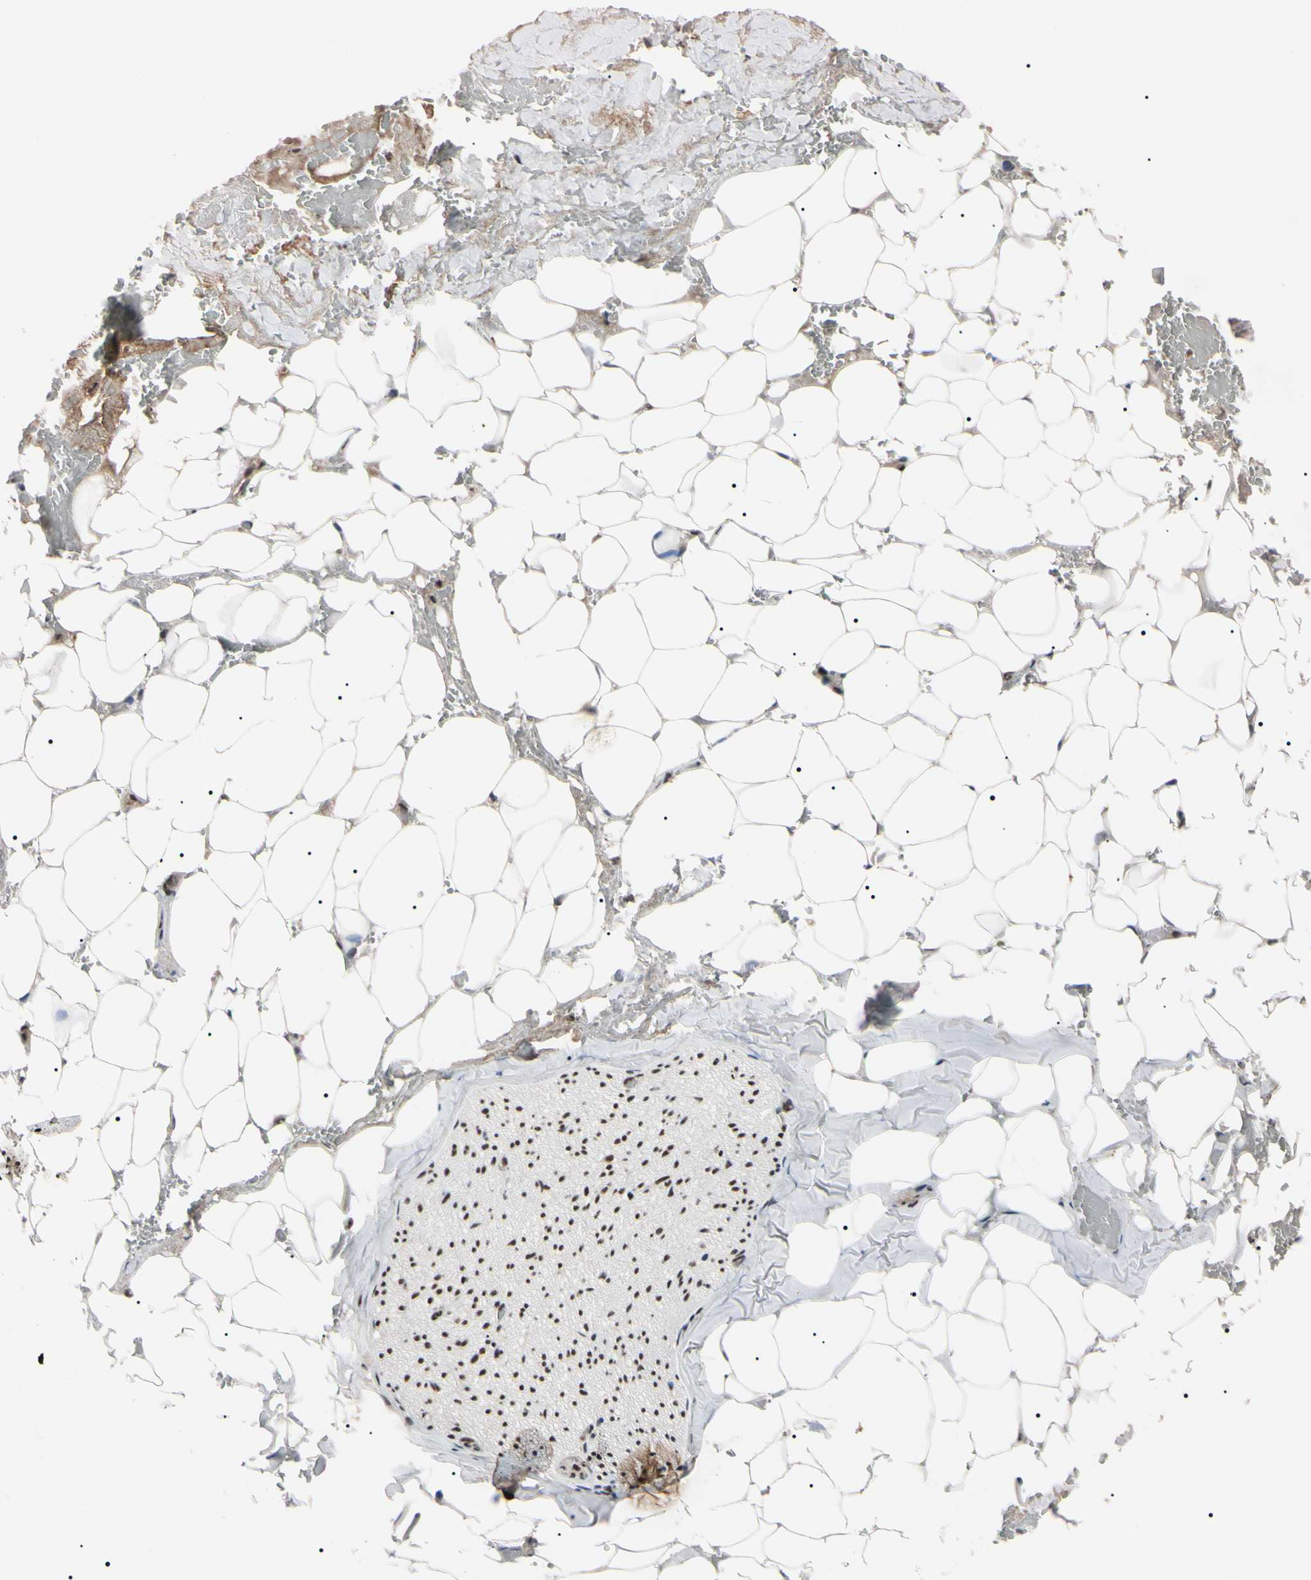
{"staining": {"intensity": "moderate", "quantity": "<25%", "location": "cytoplasmic/membranous,nuclear"}, "tissue": "adipose tissue", "cell_type": "Adipocytes", "image_type": "normal", "snomed": [{"axis": "morphology", "description": "Normal tissue, NOS"}, {"axis": "topography", "description": "Peripheral nerve tissue"}], "caption": "Protein staining reveals moderate cytoplasmic/membranous,nuclear expression in approximately <25% of adipocytes in normal adipose tissue. Immunohistochemistry (ihc) stains the protein in brown and the nuclei are stained blue.", "gene": "YY1", "patient": {"sex": "male", "age": 70}}